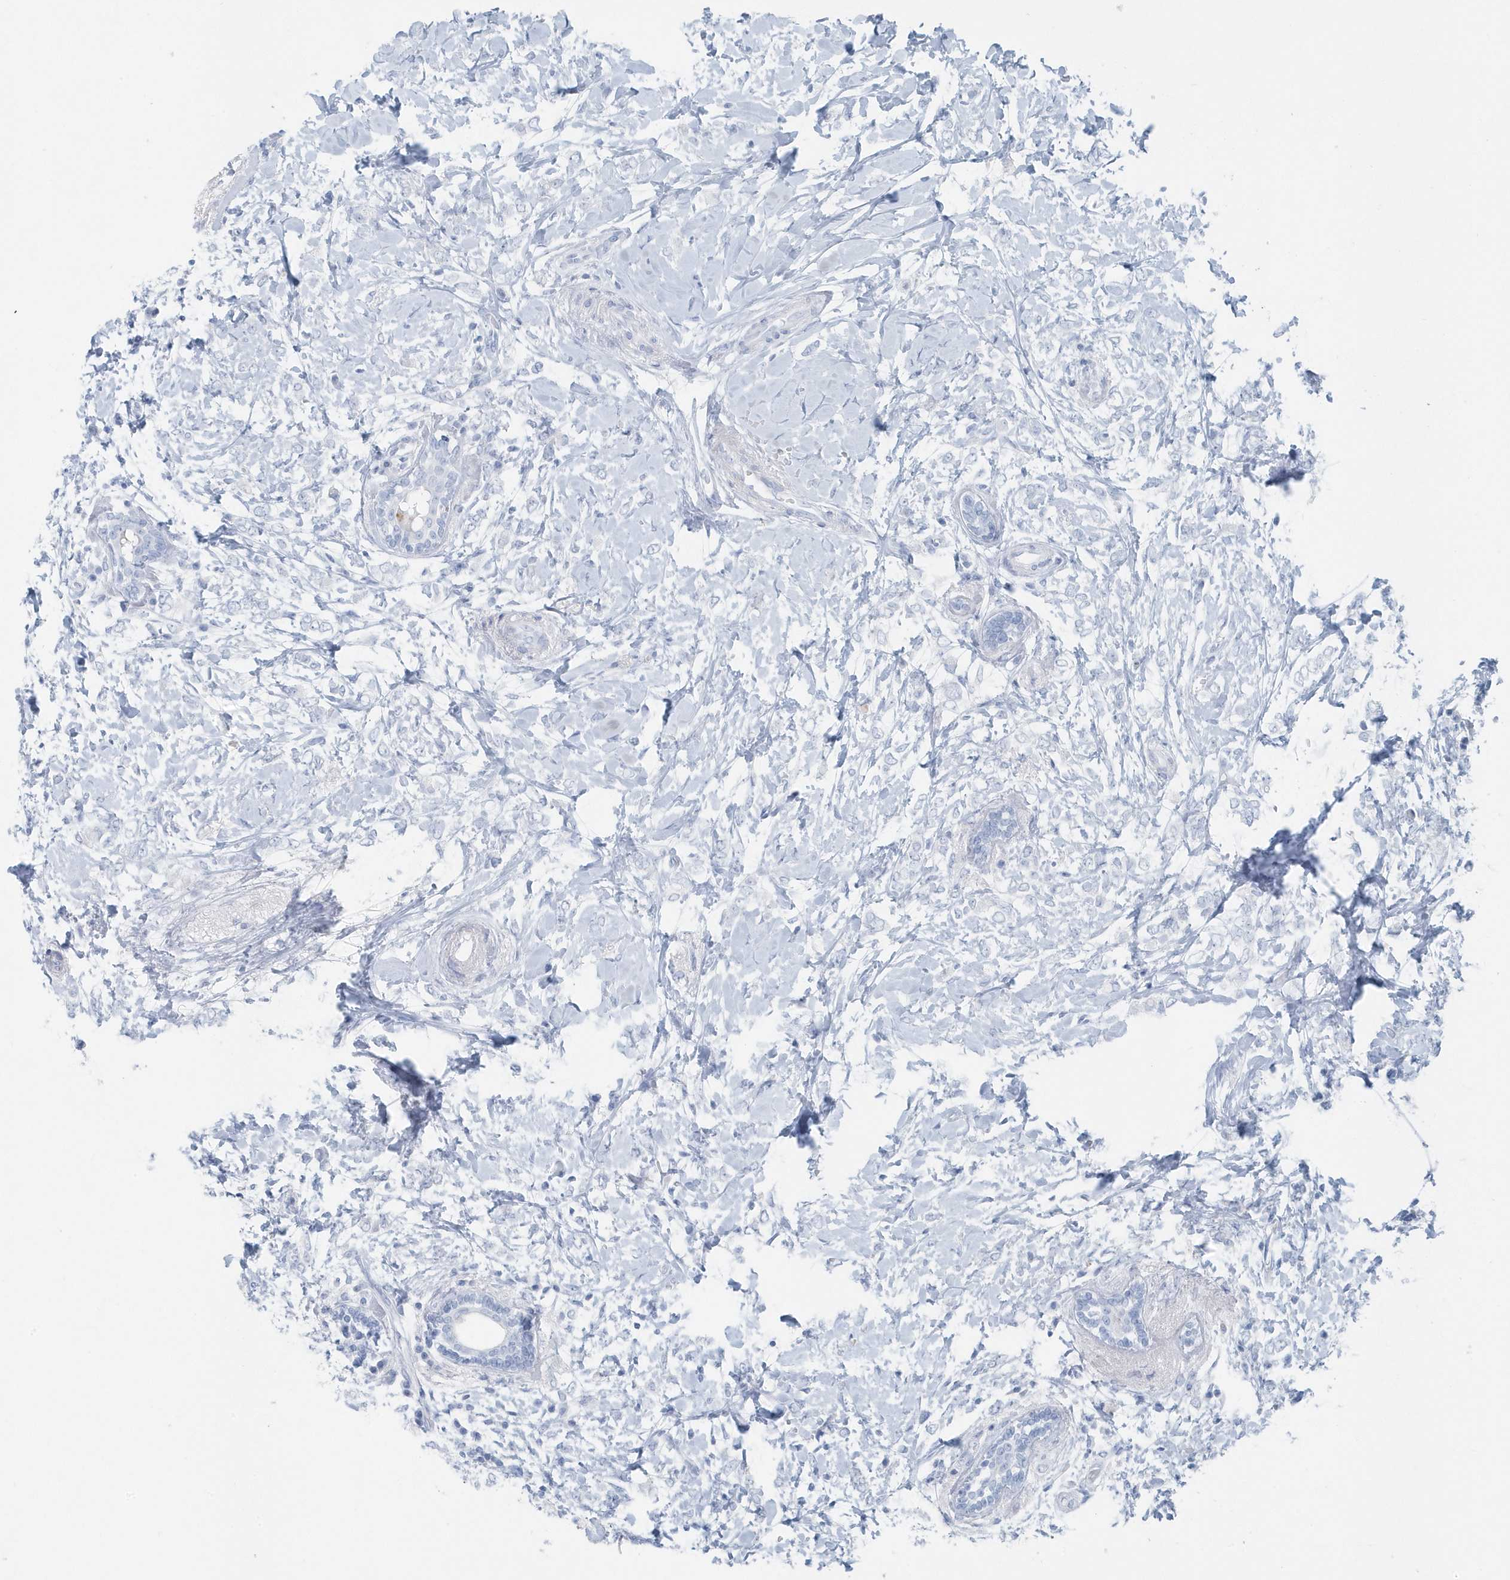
{"staining": {"intensity": "negative", "quantity": "none", "location": "none"}, "tissue": "breast cancer", "cell_type": "Tumor cells", "image_type": "cancer", "snomed": [{"axis": "morphology", "description": "Normal tissue, NOS"}, {"axis": "morphology", "description": "Lobular carcinoma"}, {"axis": "topography", "description": "Breast"}], "caption": "This micrograph is of lobular carcinoma (breast) stained with IHC to label a protein in brown with the nuclei are counter-stained blue. There is no positivity in tumor cells.", "gene": "FAM98A", "patient": {"sex": "female", "age": 47}}